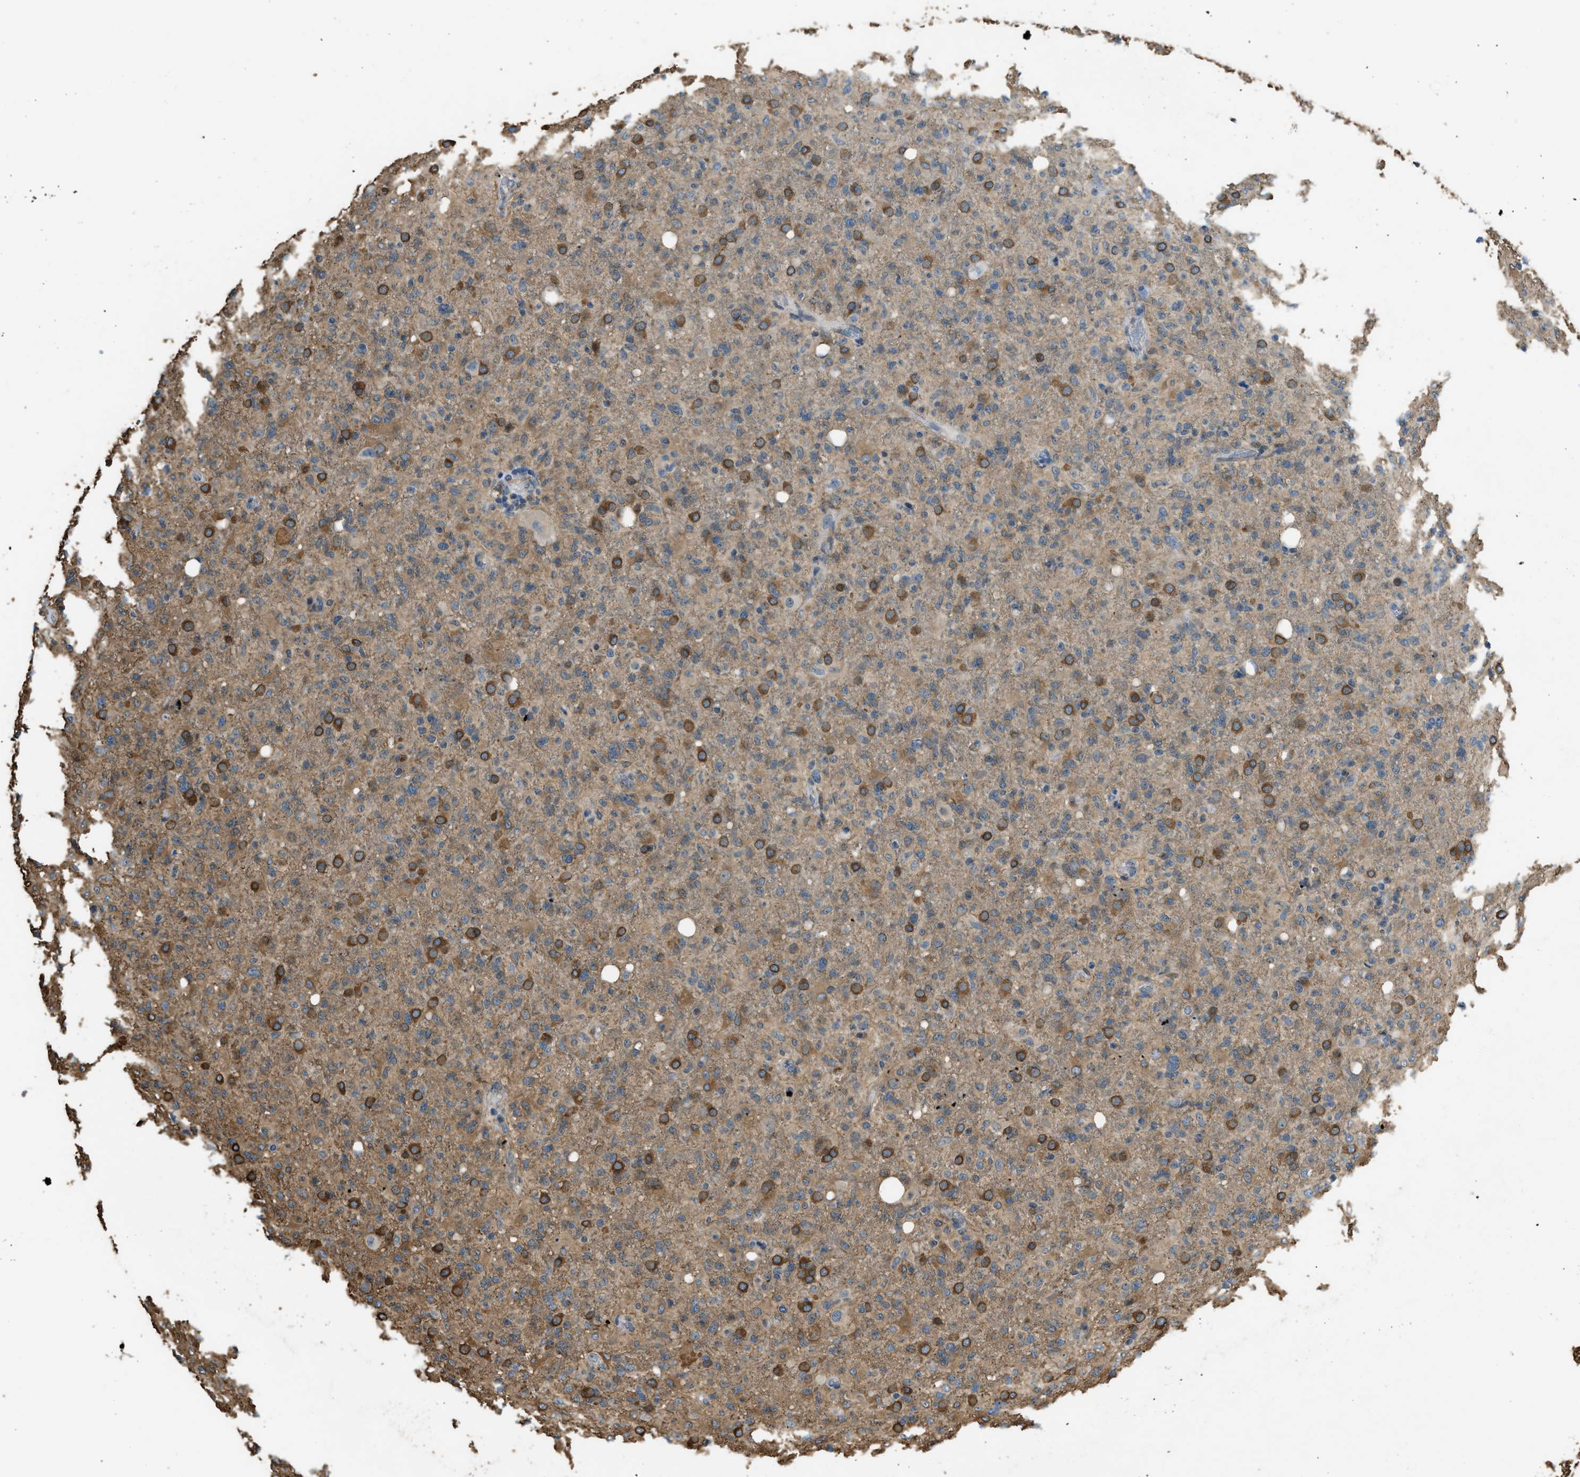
{"staining": {"intensity": "strong", "quantity": "25%-75%", "location": "cytoplasmic/membranous"}, "tissue": "glioma", "cell_type": "Tumor cells", "image_type": "cancer", "snomed": [{"axis": "morphology", "description": "Glioma, malignant, High grade"}, {"axis": "topography", "description": "Brain"}], "caption": "Tumor cells show strong cytoplasmic/membranous expression in approximately 25%-75% of cells in malignant glioma (high-grade). The protein is stained brown, and the nuclei are stained in blue (DAB IHC with brightfield microscopy, high magnification).", "gene": "OS9", "patient": {"sex": "female", "age": 57}}